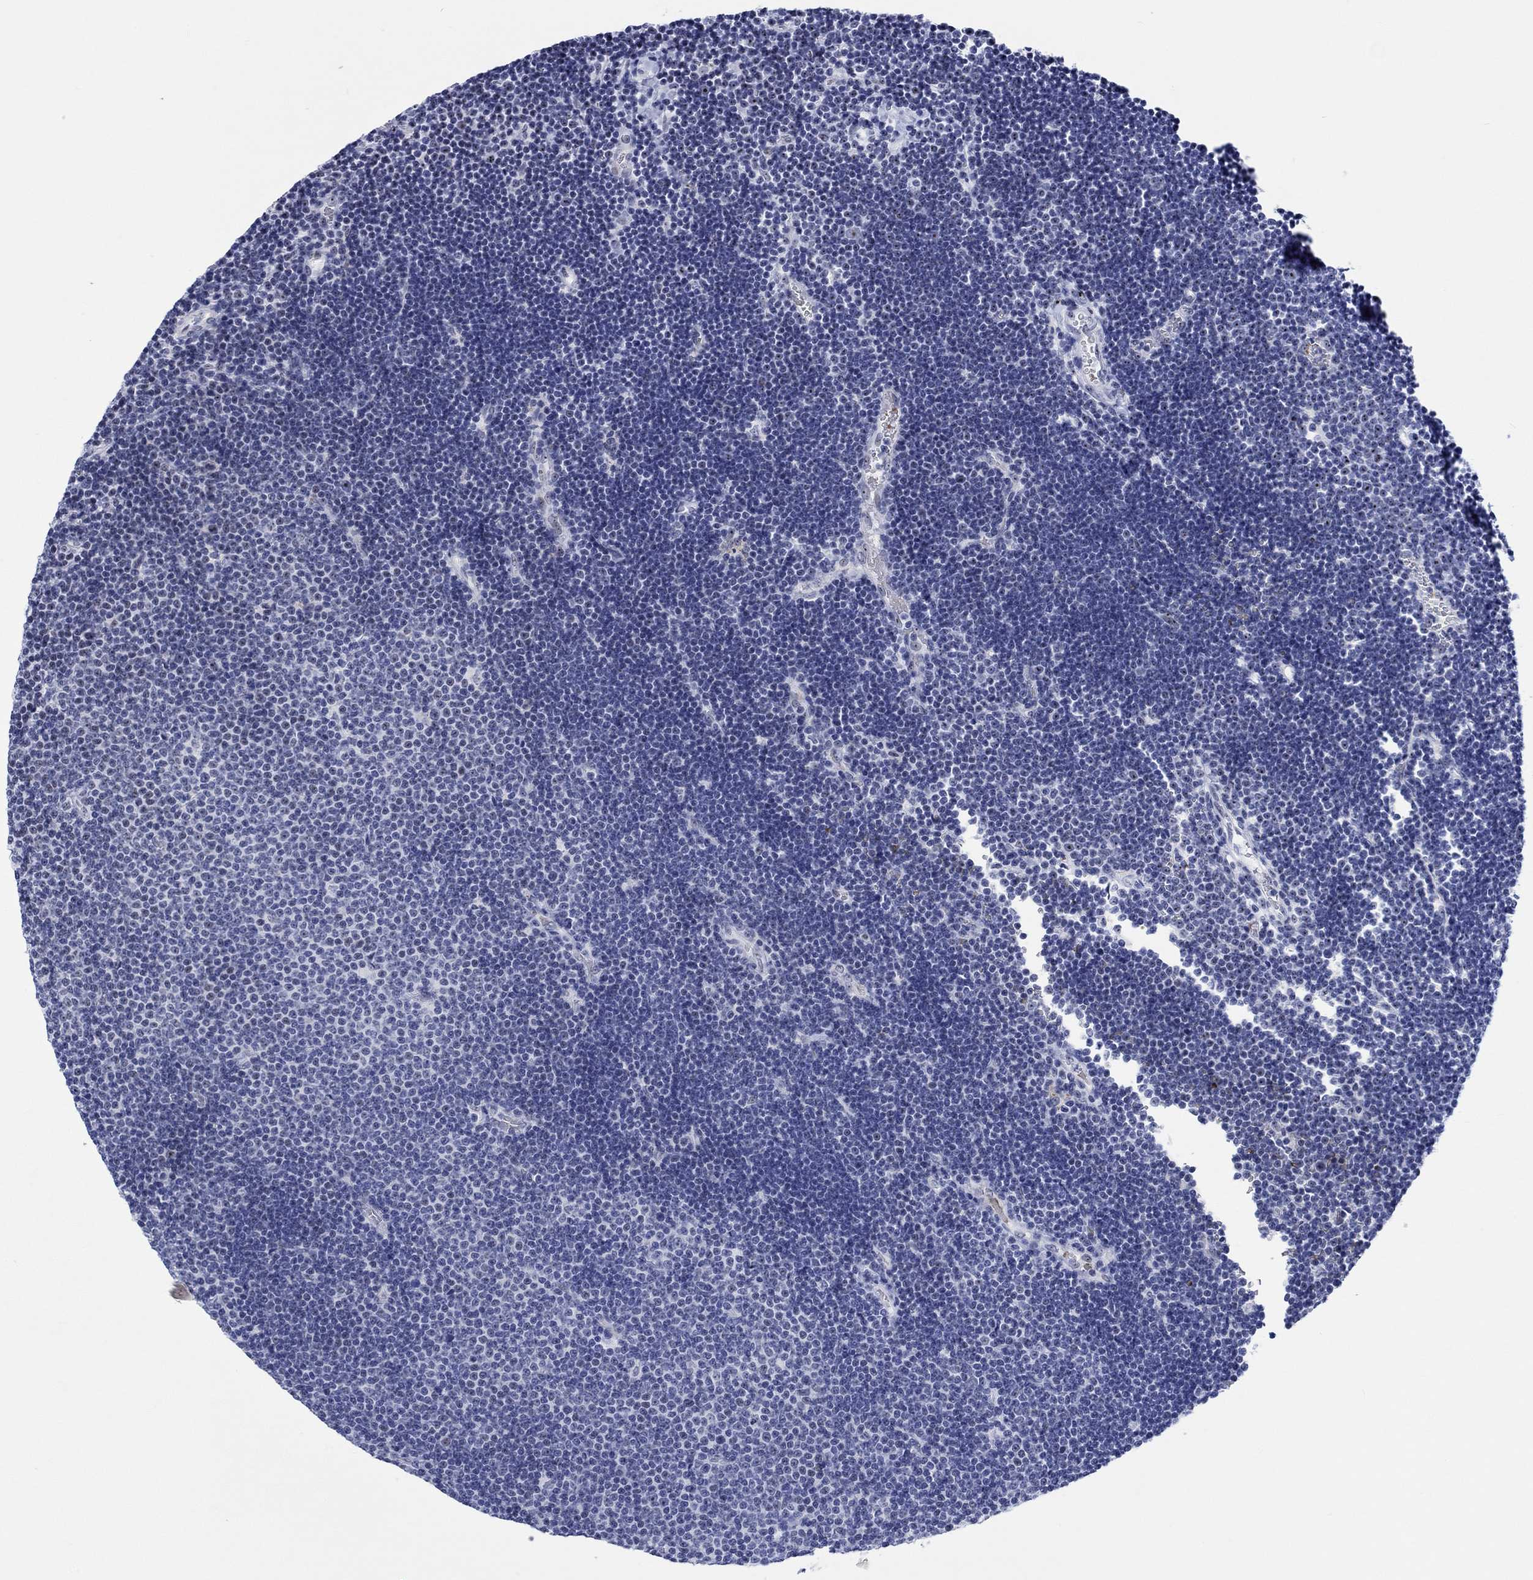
{"staining": {"intensity": "negative", "quantity": "none", "location": "none"}, "tissue": "lymphoma", "cell_type": "Tumor cells", "image_type": "cancer", "snomed": [{"axis": "morphology", "description": "Malignant lymphoma, non-Hodgkin's type, Low grade"}, {"axis": "topography", "description": "Brain"}], "caption": "The immunohistochemistry (IHC) micrograph has no significant staining in tumor cells of lymphoma tissue. Brightfield microscopy of IHC stained with DAB (brown) and hematoxylin (blue), captured at high magnification.", "gene": "ZNF446", "patient": {"sex": "female", "age": 66}}